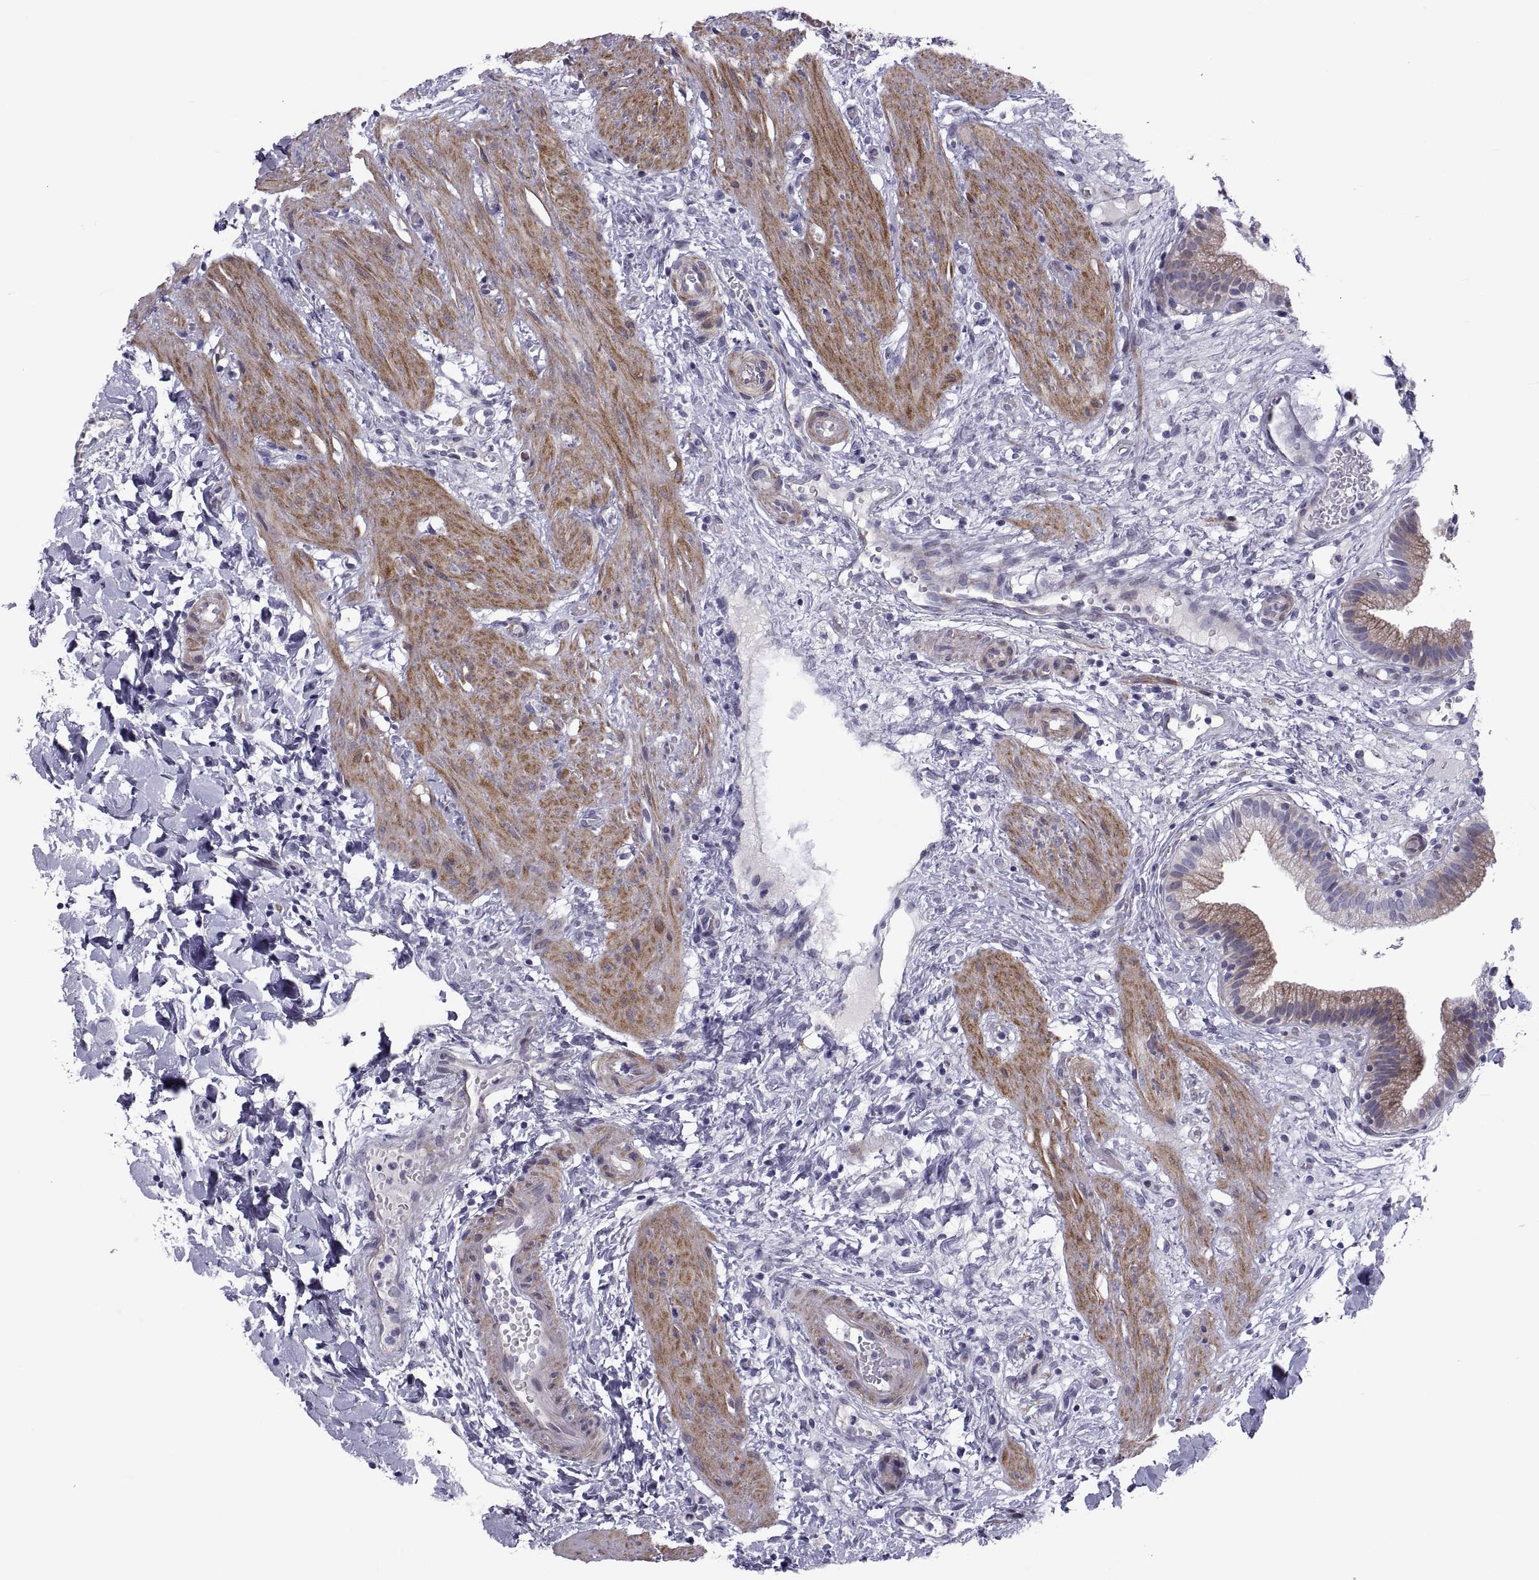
{"staining": {"intensity": "moderate", "quantity": "25%-75%", "location": "cytoplasmic/membranous"}, "tissue": "gallbladder", "cell_type": "Glandular cells", "image_type": "normal", "snomed": [{"axis": "morphology", "description": "Normal tissue, NOS"}, {"axis": "topography", "description": "Gallbladder"}], "caption": "Brown immunohistochemical staining in benign gallbladder displays moderate cytoplasmic/membranous expression in approximately 25%-75% of glandular cells. The protein is stained brown, and the nuclei are stained in blue (DAB (3,3'-diaminobenzidine) IHC with brightfield microscopy, high magnification).", "gene": "TMEM158", "patient": {"sex": "female", "age": 24}}